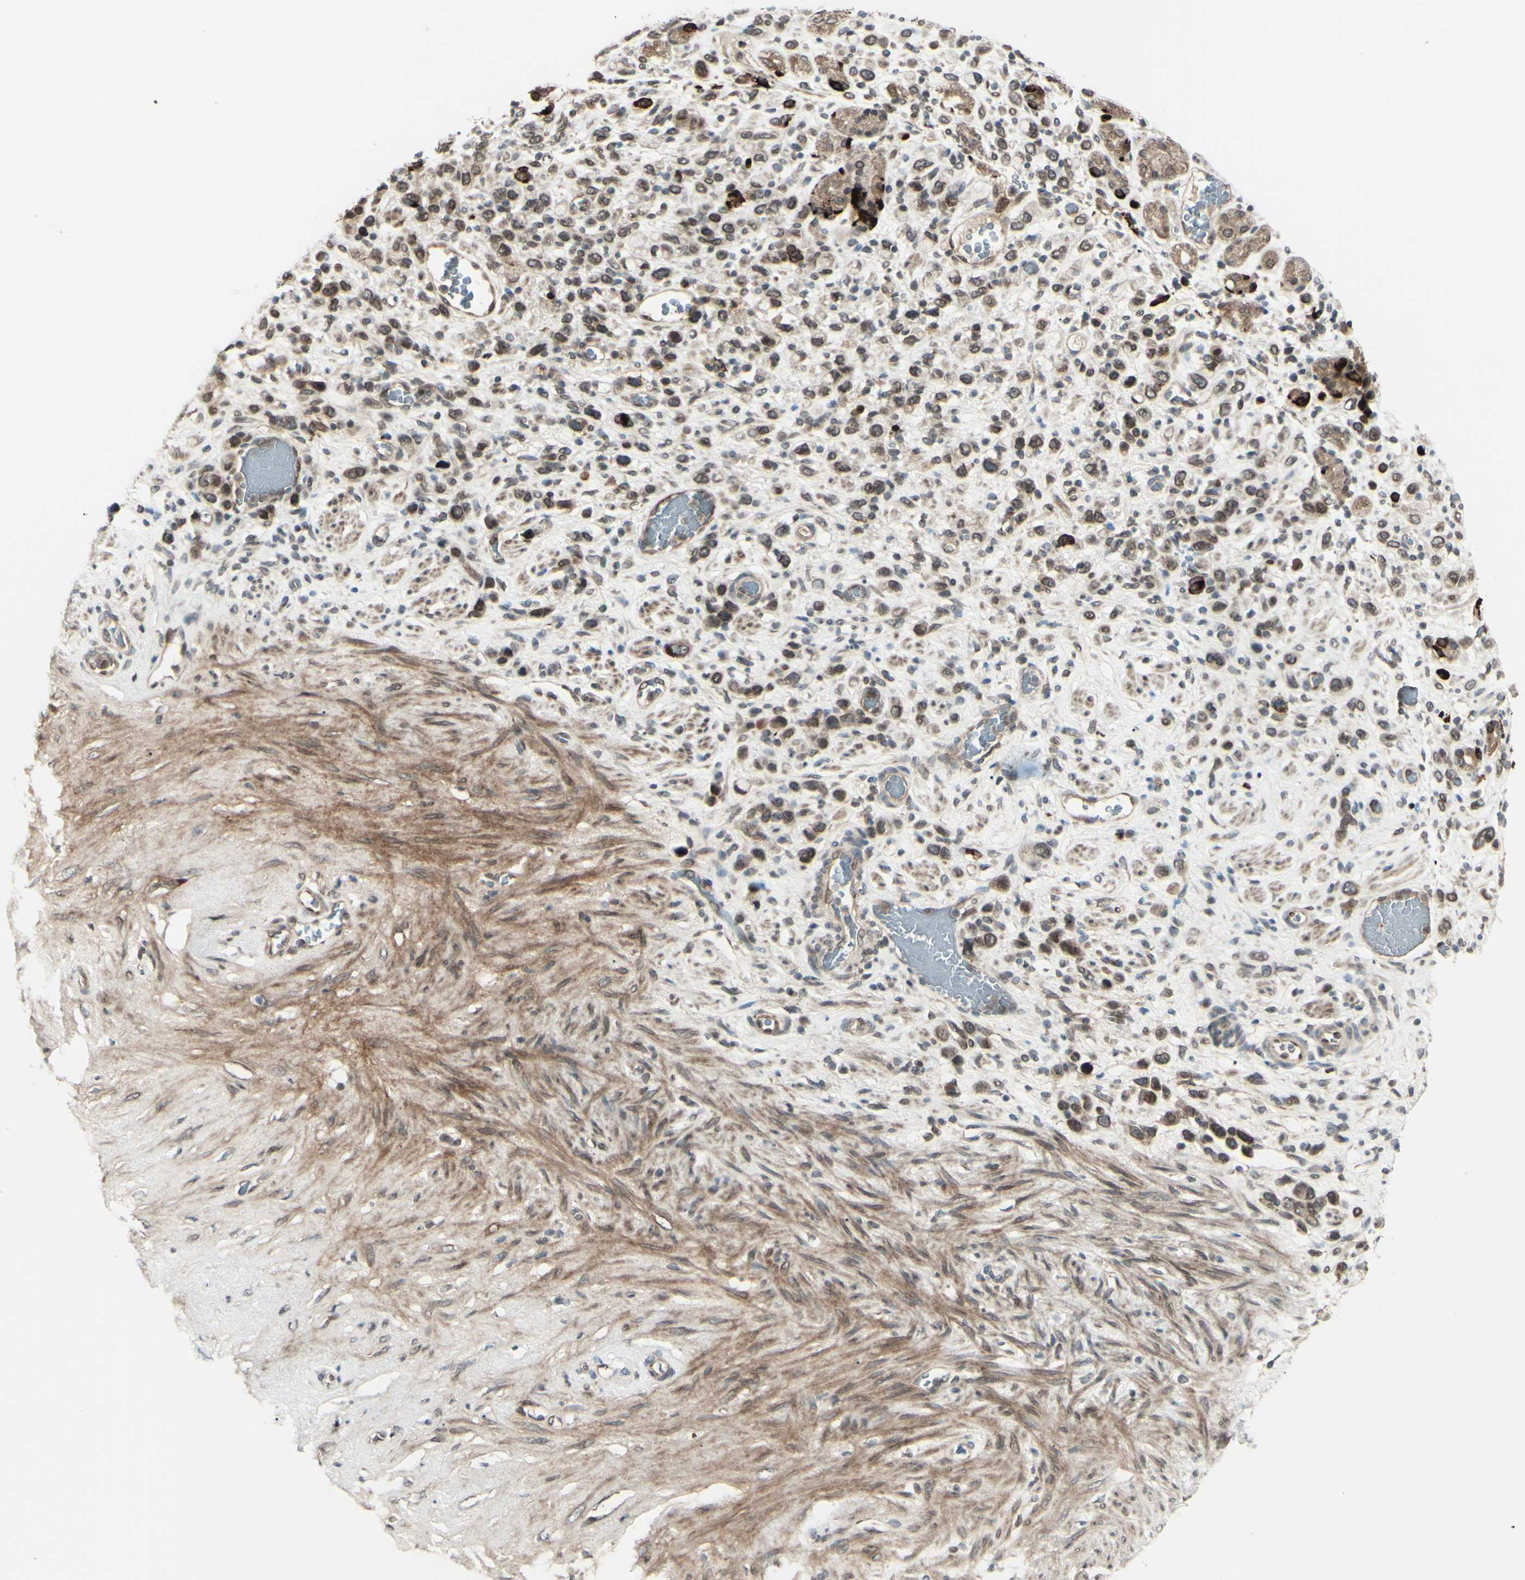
{"staining": {"intensity": "moderate", "quantity": ">75%", "location": "cytoplasmic/membranous,nuclear"}, "tissue": "stomach cancer", "cell_type": "Tumor cells", "image_type": "cancer", "snomed": [{"axis": "morphology", "description": "Adenocarcinoma, NOS"}, {"axis": "morphology", "description": "Adenocarcinoma, High grade"}, {"axis": "topography", "description": "Stomach, upper"}, {"axis": "topography", "description": "Stomach, lower"}], "caption": "Immunohistochemistry of stomach adenocarcinoma displays medium levels of moderate cytoplasmic/membranous and nuclear positivity in about >75% of tumor cells. The staining is performed using DAB brown chromogen to label protein expression. The nuclei are counter-stained blue using hematoxylin.", "gene": "MLF2", "patient": {"sex": "female", "age": 65}}